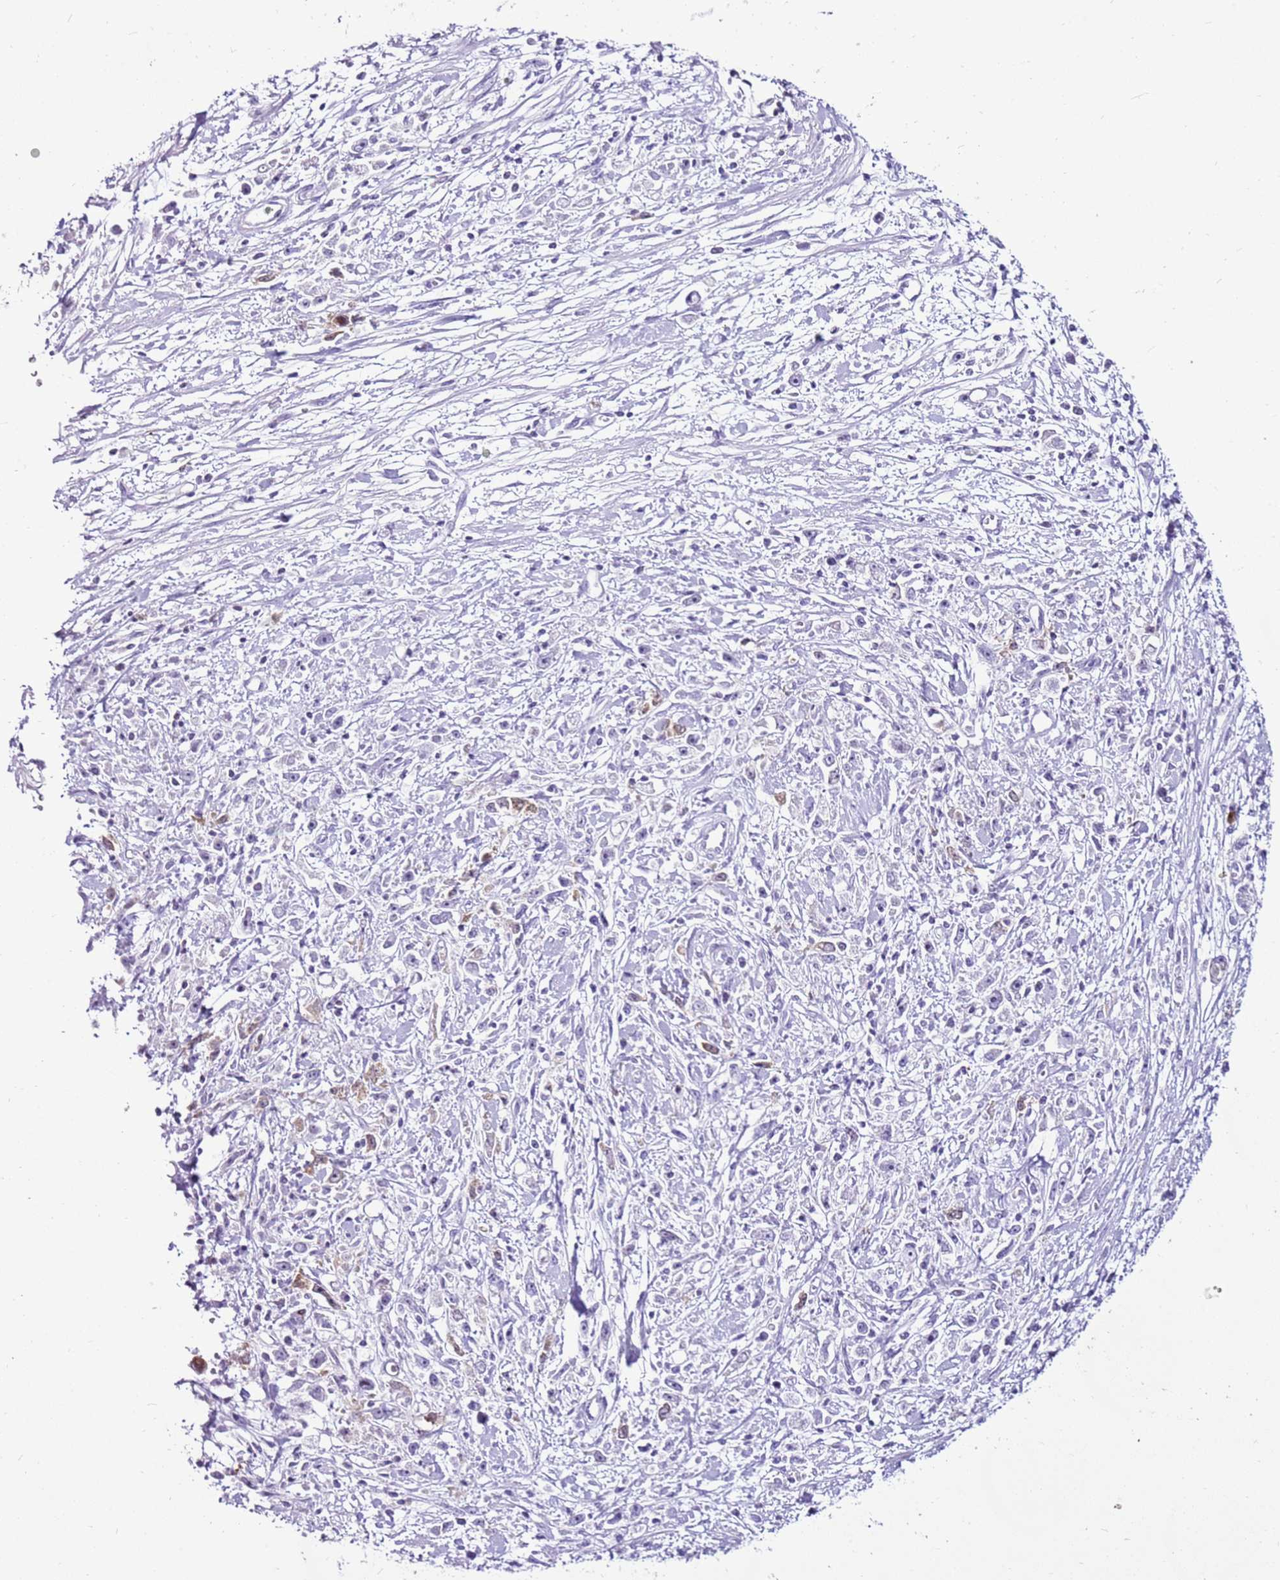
{"staining": {"intensity": "negative", "quantity": "none", "location": "none"}, "tissue": "stomach cancer", "cell_type": "Tumor cells", "image_type": "cancer", "snomed": [{"axis": "morphology", "description": "Adenocarcinoma, NOS"}, {"axis": "topography", "description": "Stomach"}], "caption": "This image is of adenocarcinoma (stomach) stained with immunohistochemistry (IHC) to label a protein in brown with the nuclei are counter-stained blue. There is no expression in tumor cells.", "gene": "SPC25", "patient": {"sex": "female", "age": 59}}